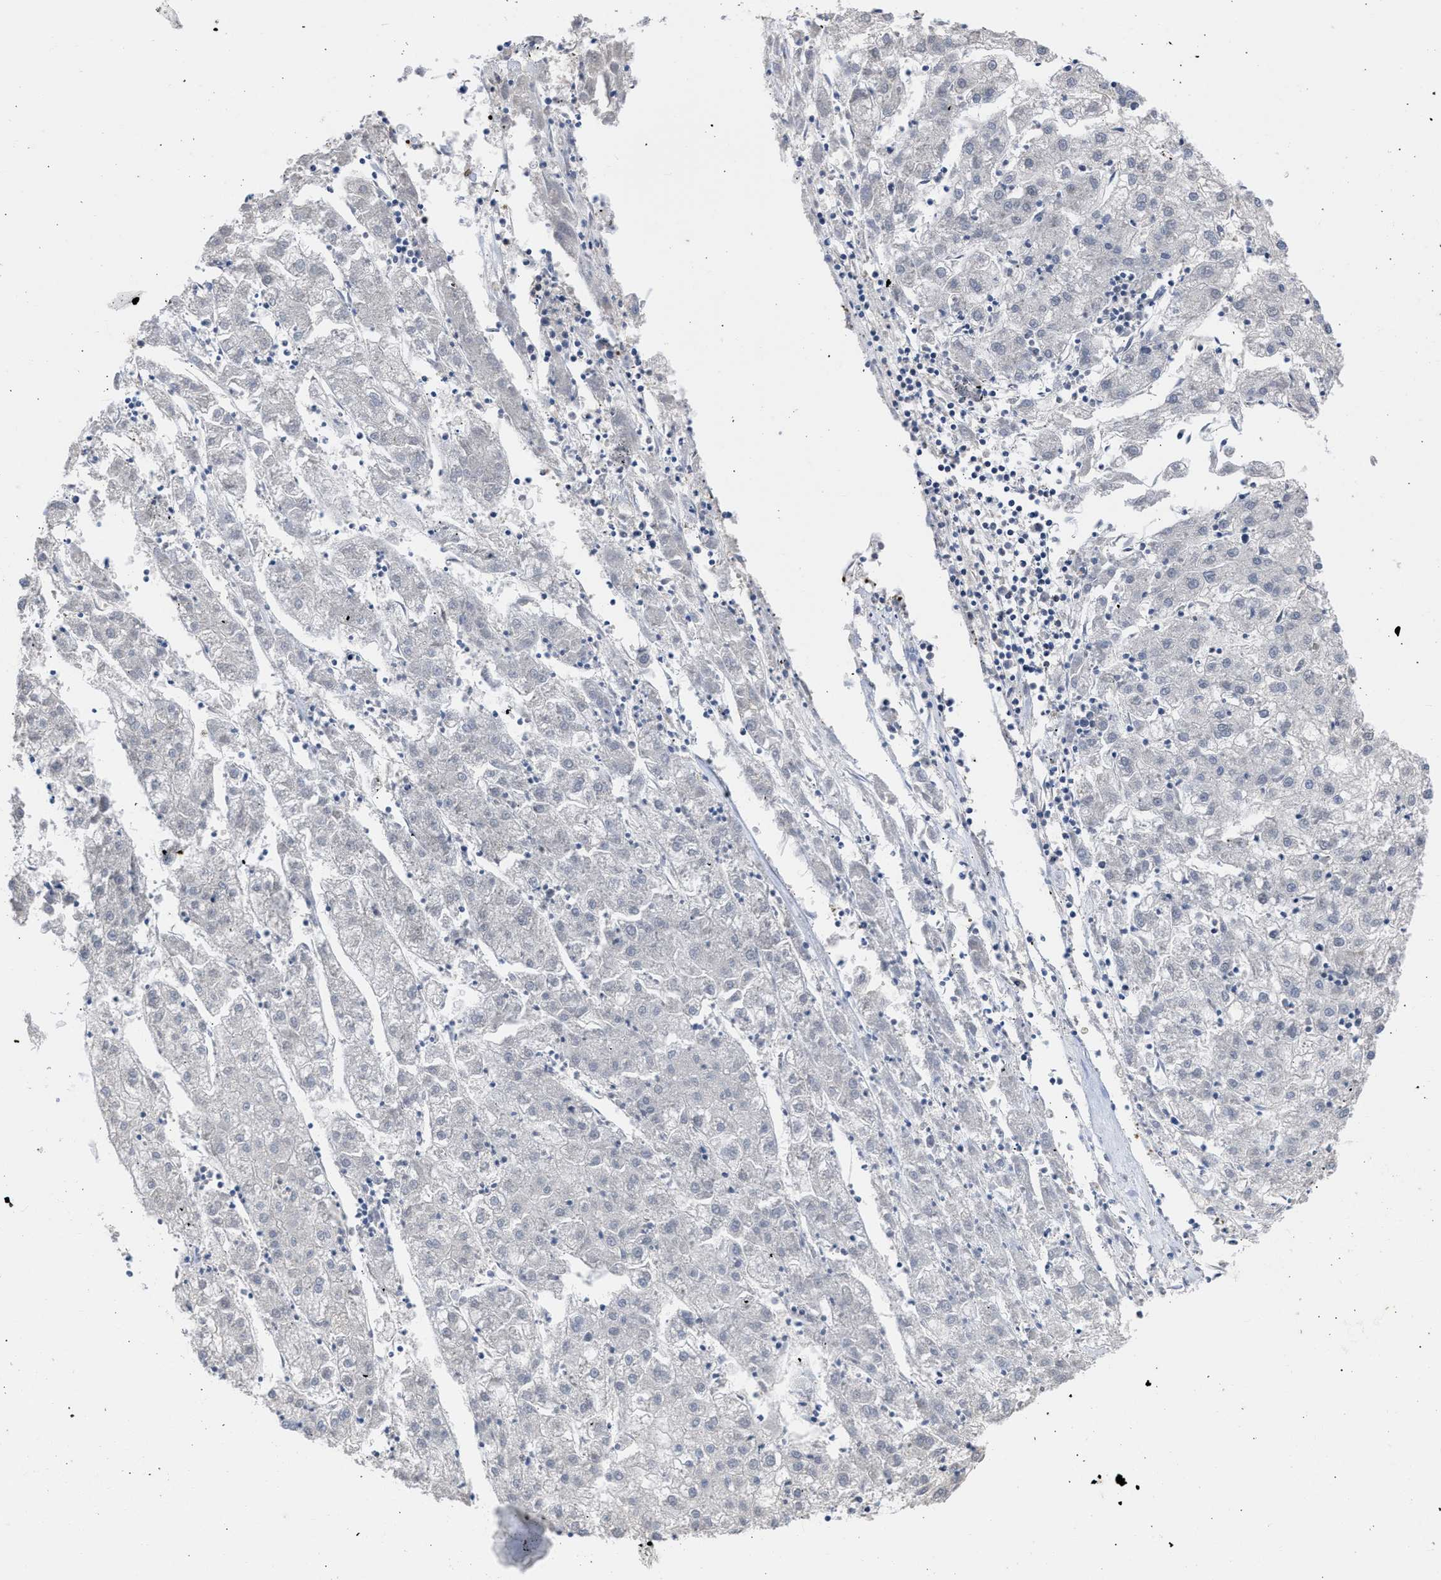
{"staining": {"intensity": "negative", "quantity": "none", "location": "none"}, "tissue": "liver cancer", "cell_type": "Tumor cells", "image_type": "cancer", "snomed": [{"axis": "morphology", "description": "Carcinoma, Hepatocellular, NOS"}, {"axis": "topography", "description": "Liver"}], "caption": "Tumor cells are negative for brown protein staining in liver cancer.", "gene": "NUP35", "patient": {"sex": "male", "age": 72}}